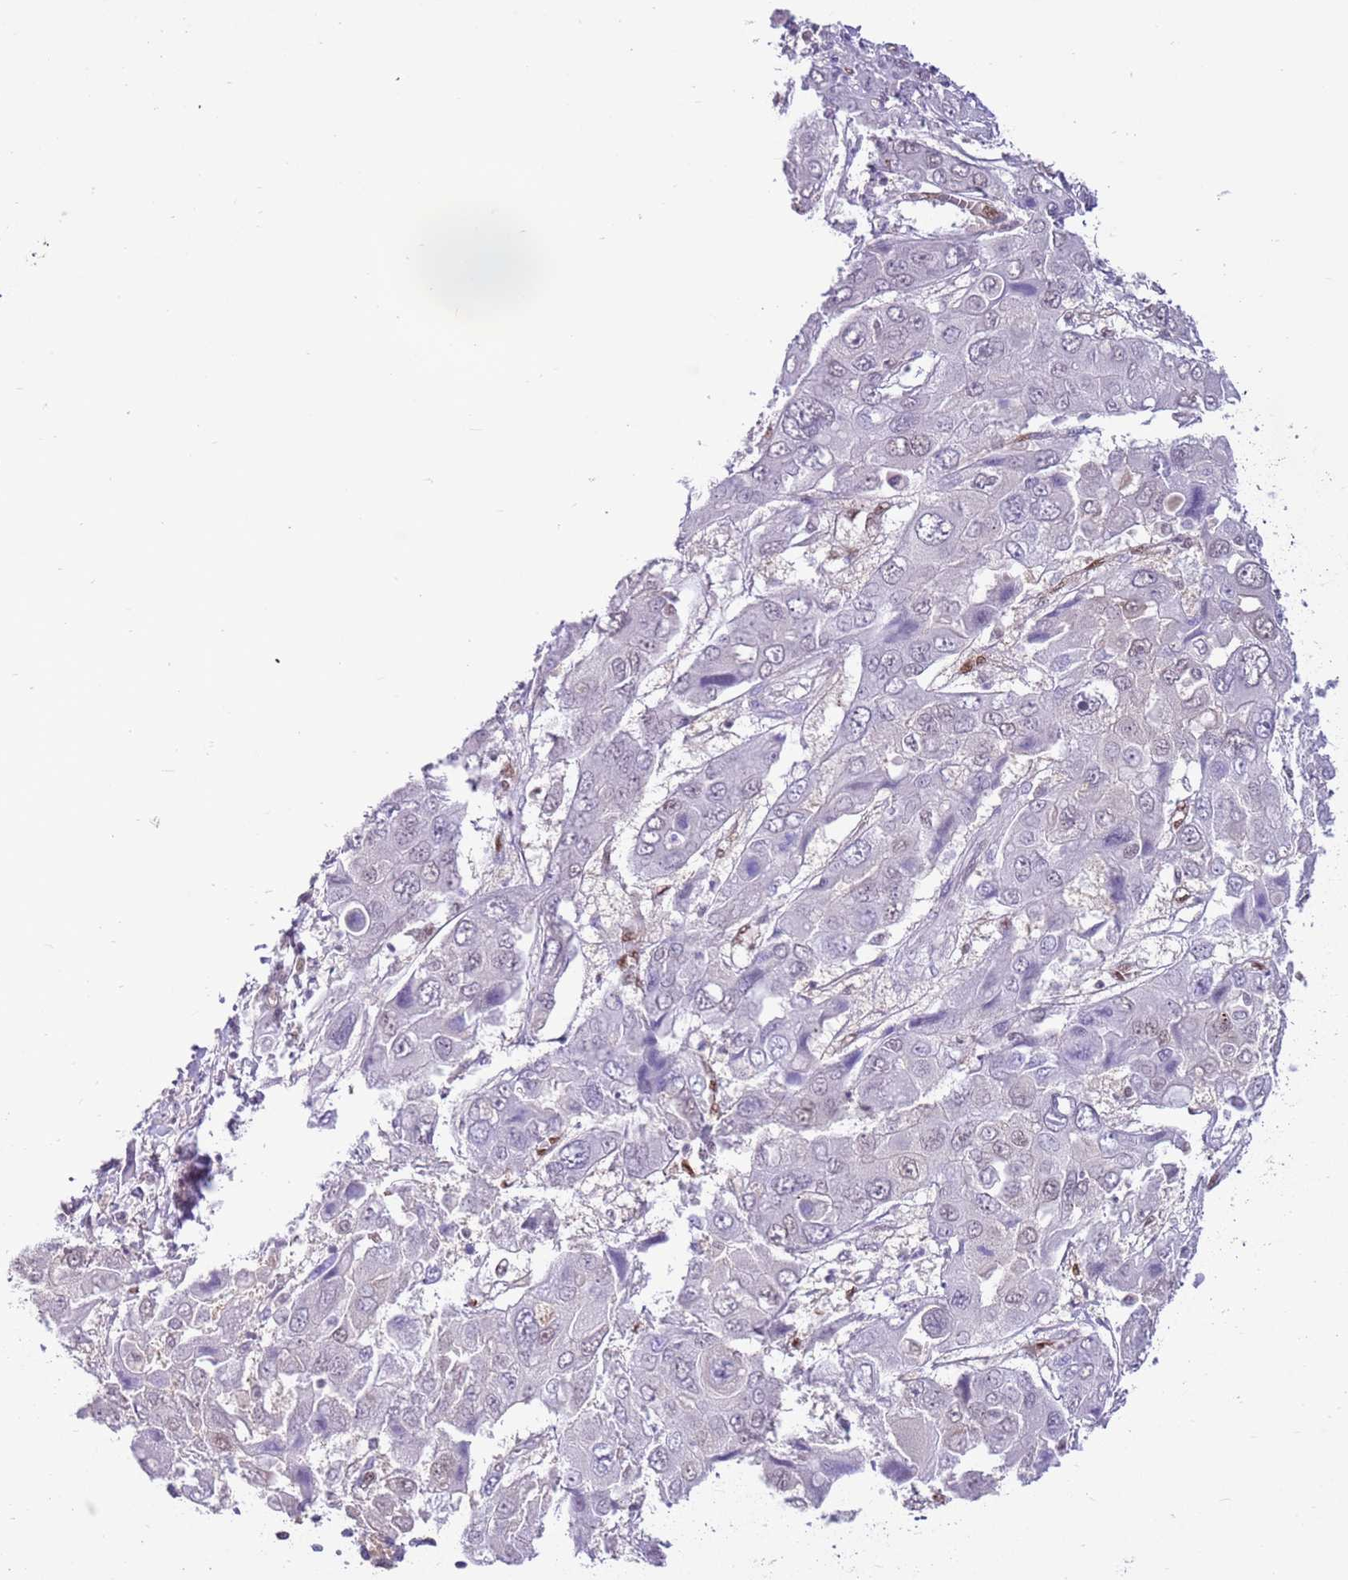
{"staining": {"intensity": "weak", "quantity": "<25%", "location": "nuclear"}, "tissue": "liver cancer", "cell_type": "Tumor cells", "image_type": "cancer", "snomed": [{"axis": "morphology", "description": "Cholangiocarcinoma"}, {"axis": "topography", "description": "Liver"}], "caption": "Immunohistochemistry (IHC) histopathology image of human liver cancer (cholangiocarcinoma) stained for a protein (brown), which reveals no staining in tumor cells. Brightfield microscopy of IHC stained with DAB (3,3'-diaminobenzidine) (brown) and hematoxylin (blue), captured at high magnification.", "gene": "DDI2", "patient": {"sex": "male", "age": 67}}